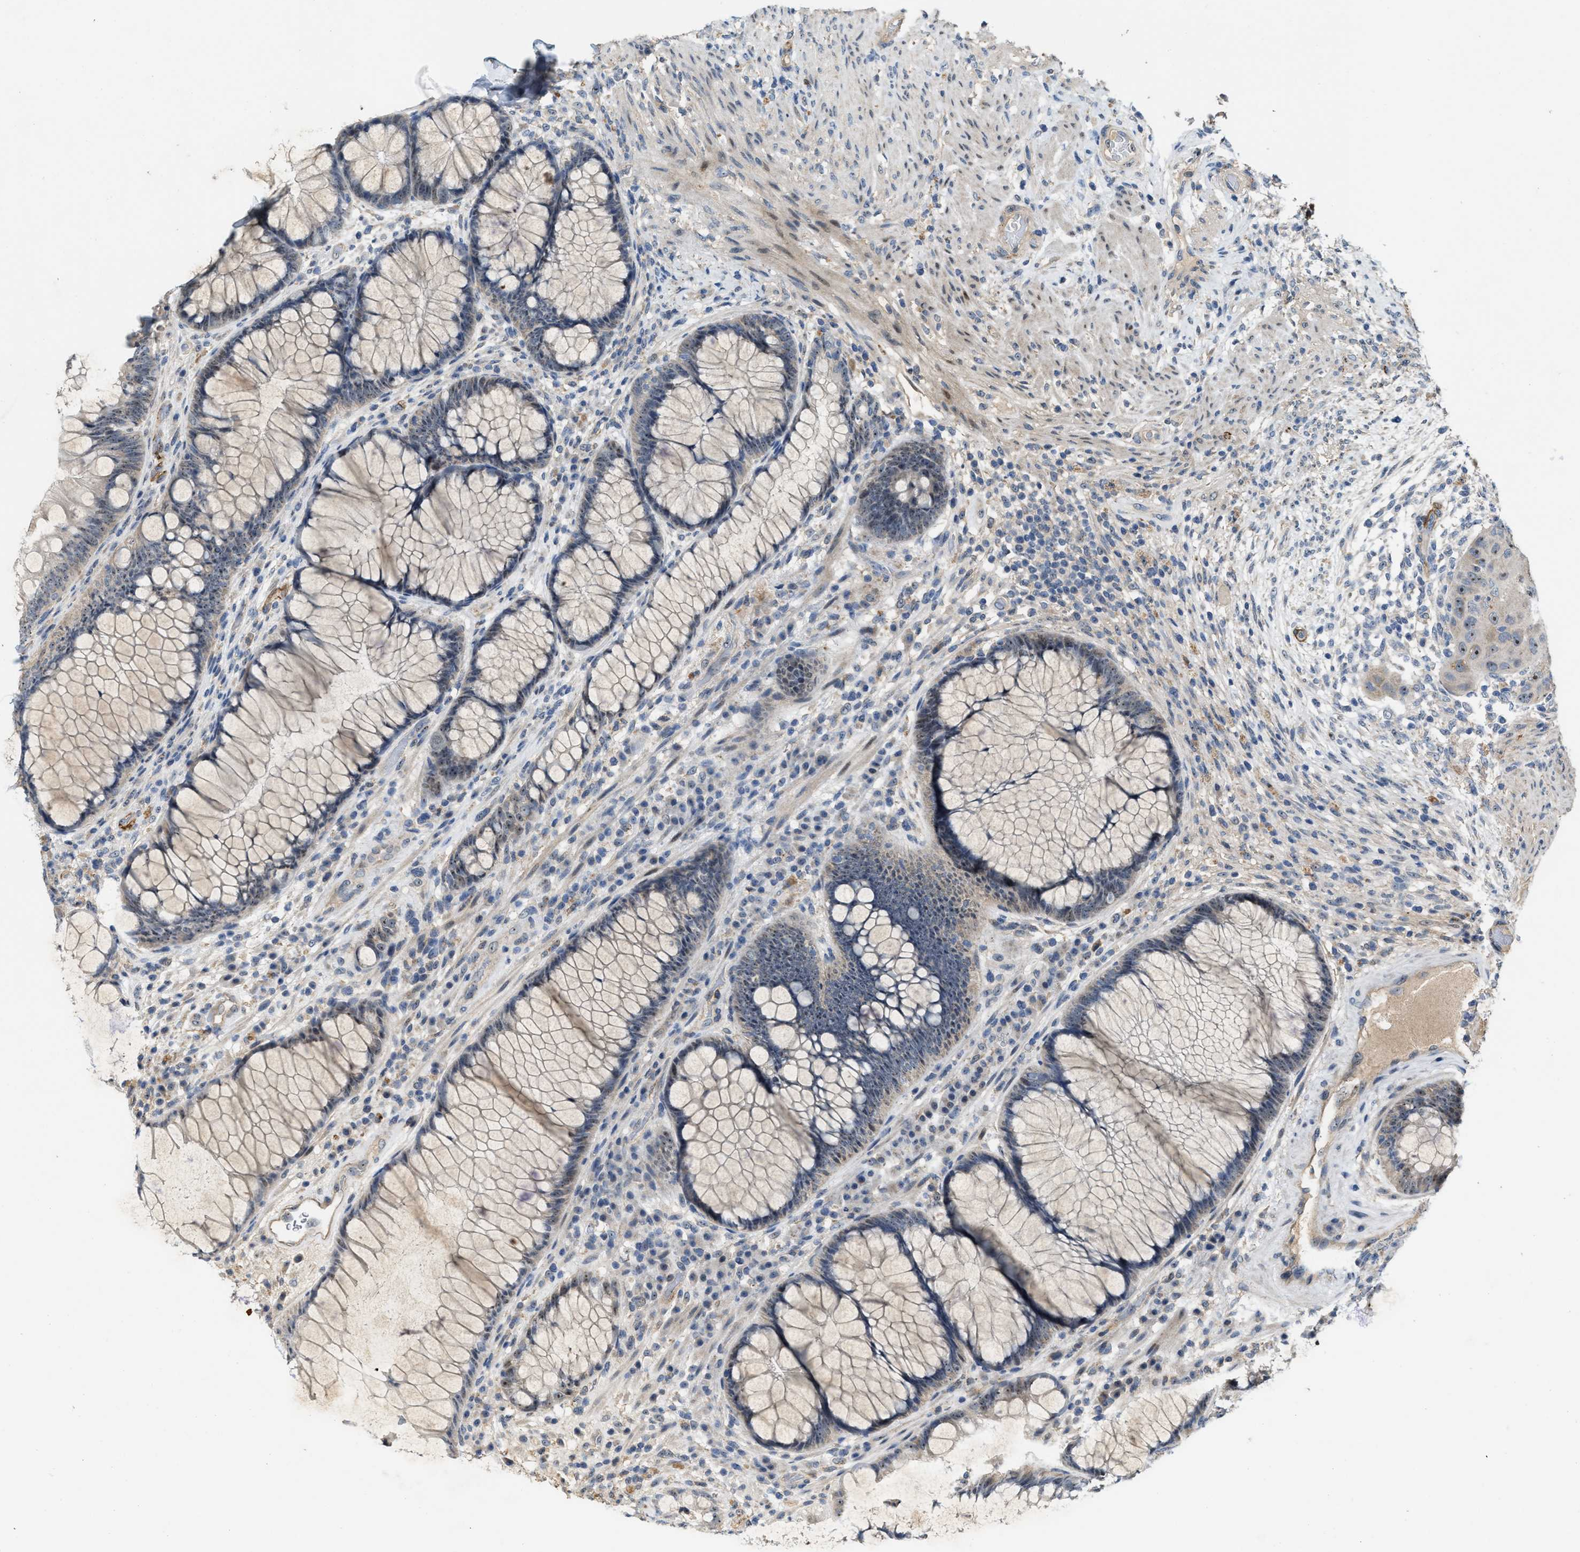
{"staining": {"intensity": "weak", "quantity": "<25%", "location": "nuclear"}, "tissue": "rectum", "cell_type": "Glandular cells", "image_type": "normal", "snomed": [{"axis": "morphology", "description": "Normal tissue, NOS"}, {"axis": "topography", "description": "Rectum"}], "caption": "IHC micrograph of normal human rectum stained for a protein (brown), which exhibits no staining in glandular cells. (DAB immunohistochemistry visualized using brightfield microscopy, high magnification).", "gene": "ZNF783", "patient": {"sex": "male", "age": 51}}